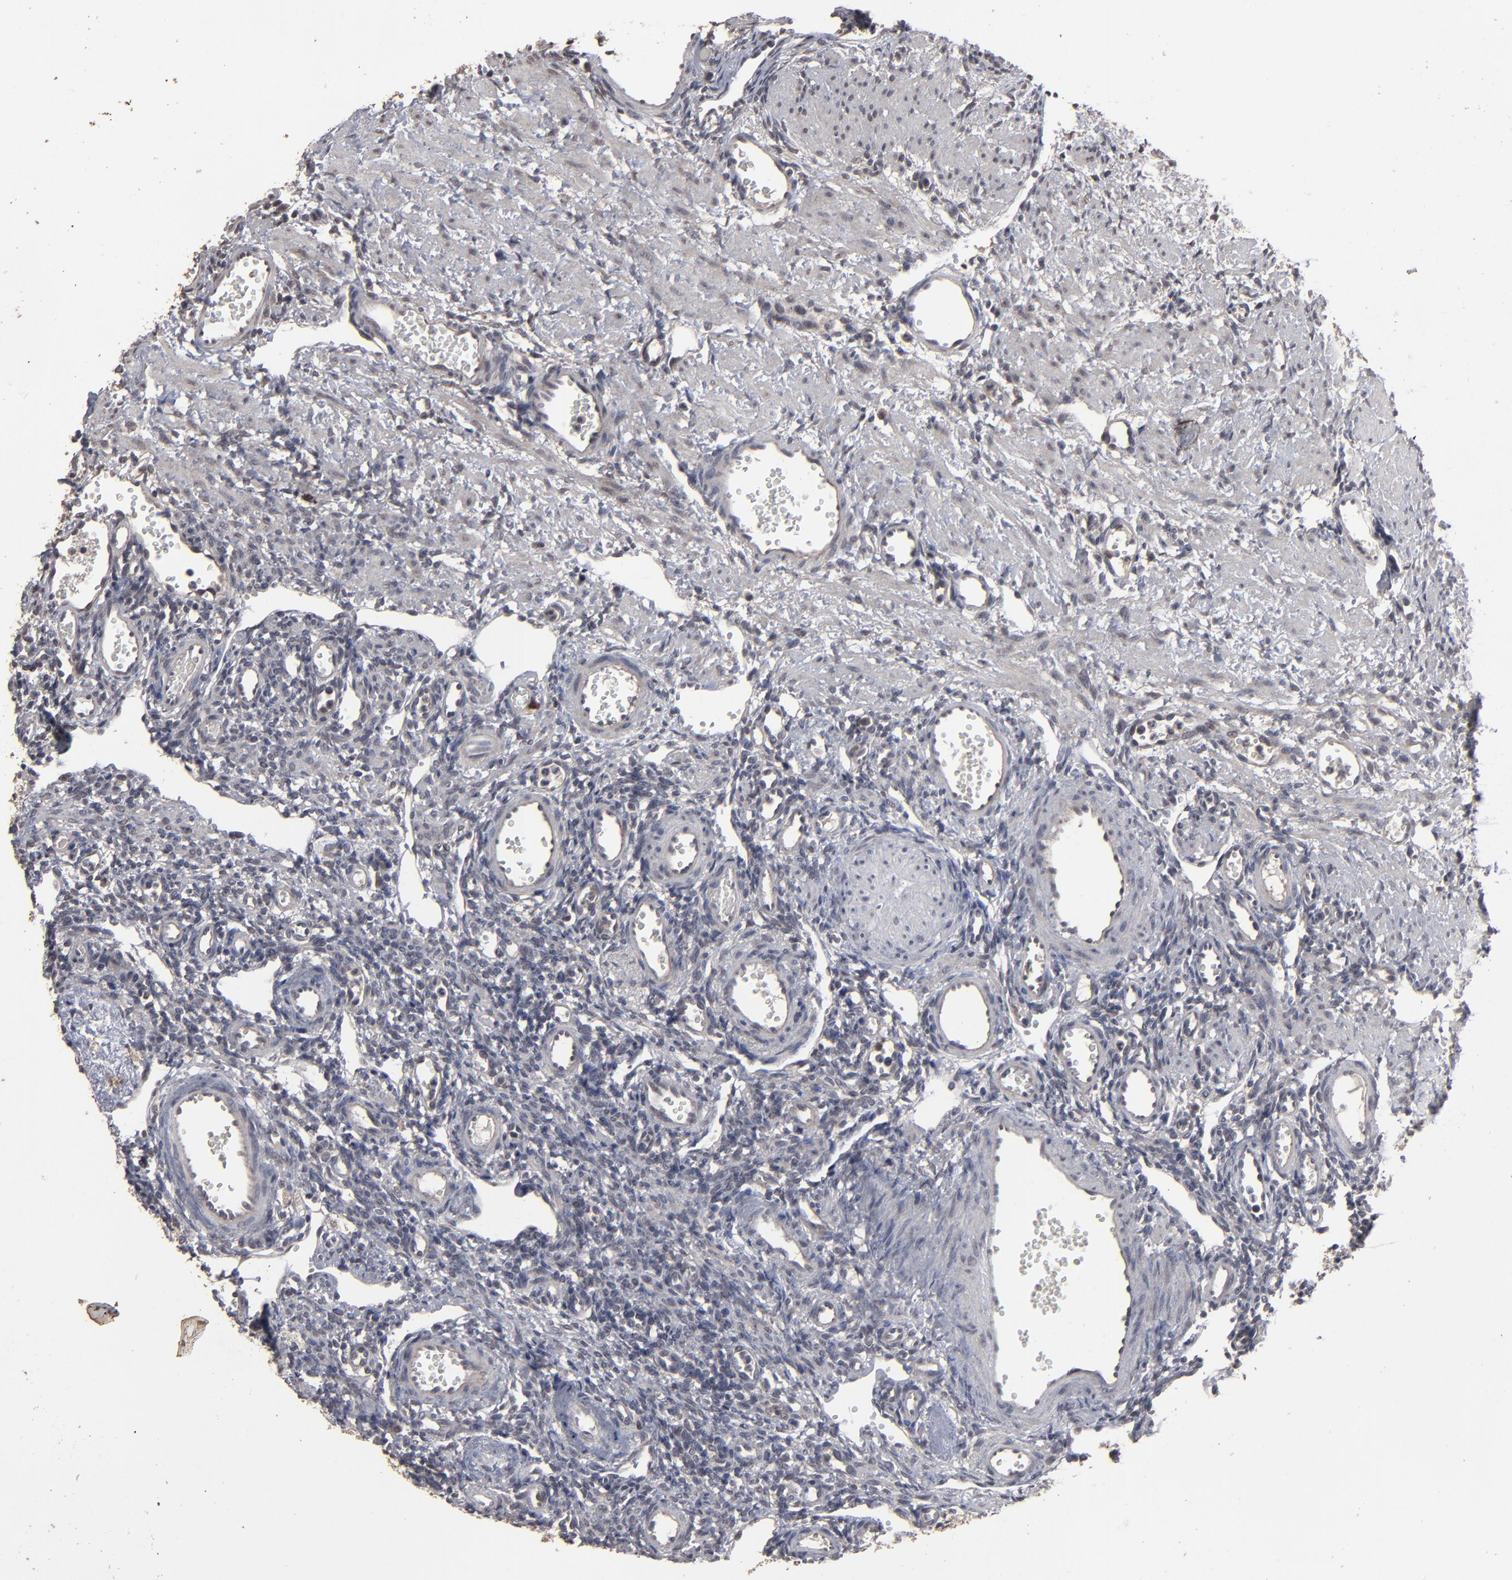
{"staining": {"intensity": "weak", "quantity": "25%-75%", "location": "cytoplasmic/membranous"}, "tissue": "ovary", "cell_type": "Follicle cells", "image_type": "normal", "snomed": [{"axis": "morphology", "description": "Normal tissue, NOS"}, {"axis": "topography", "description": "Ovary"}], "caption": "The immunohistochemical stain highlights weak cytoplasmic/membranous expression in follicle cells of normal ovary.", "gene": "SLC22A17", "patient": {"sex": "female", "age": 33}}